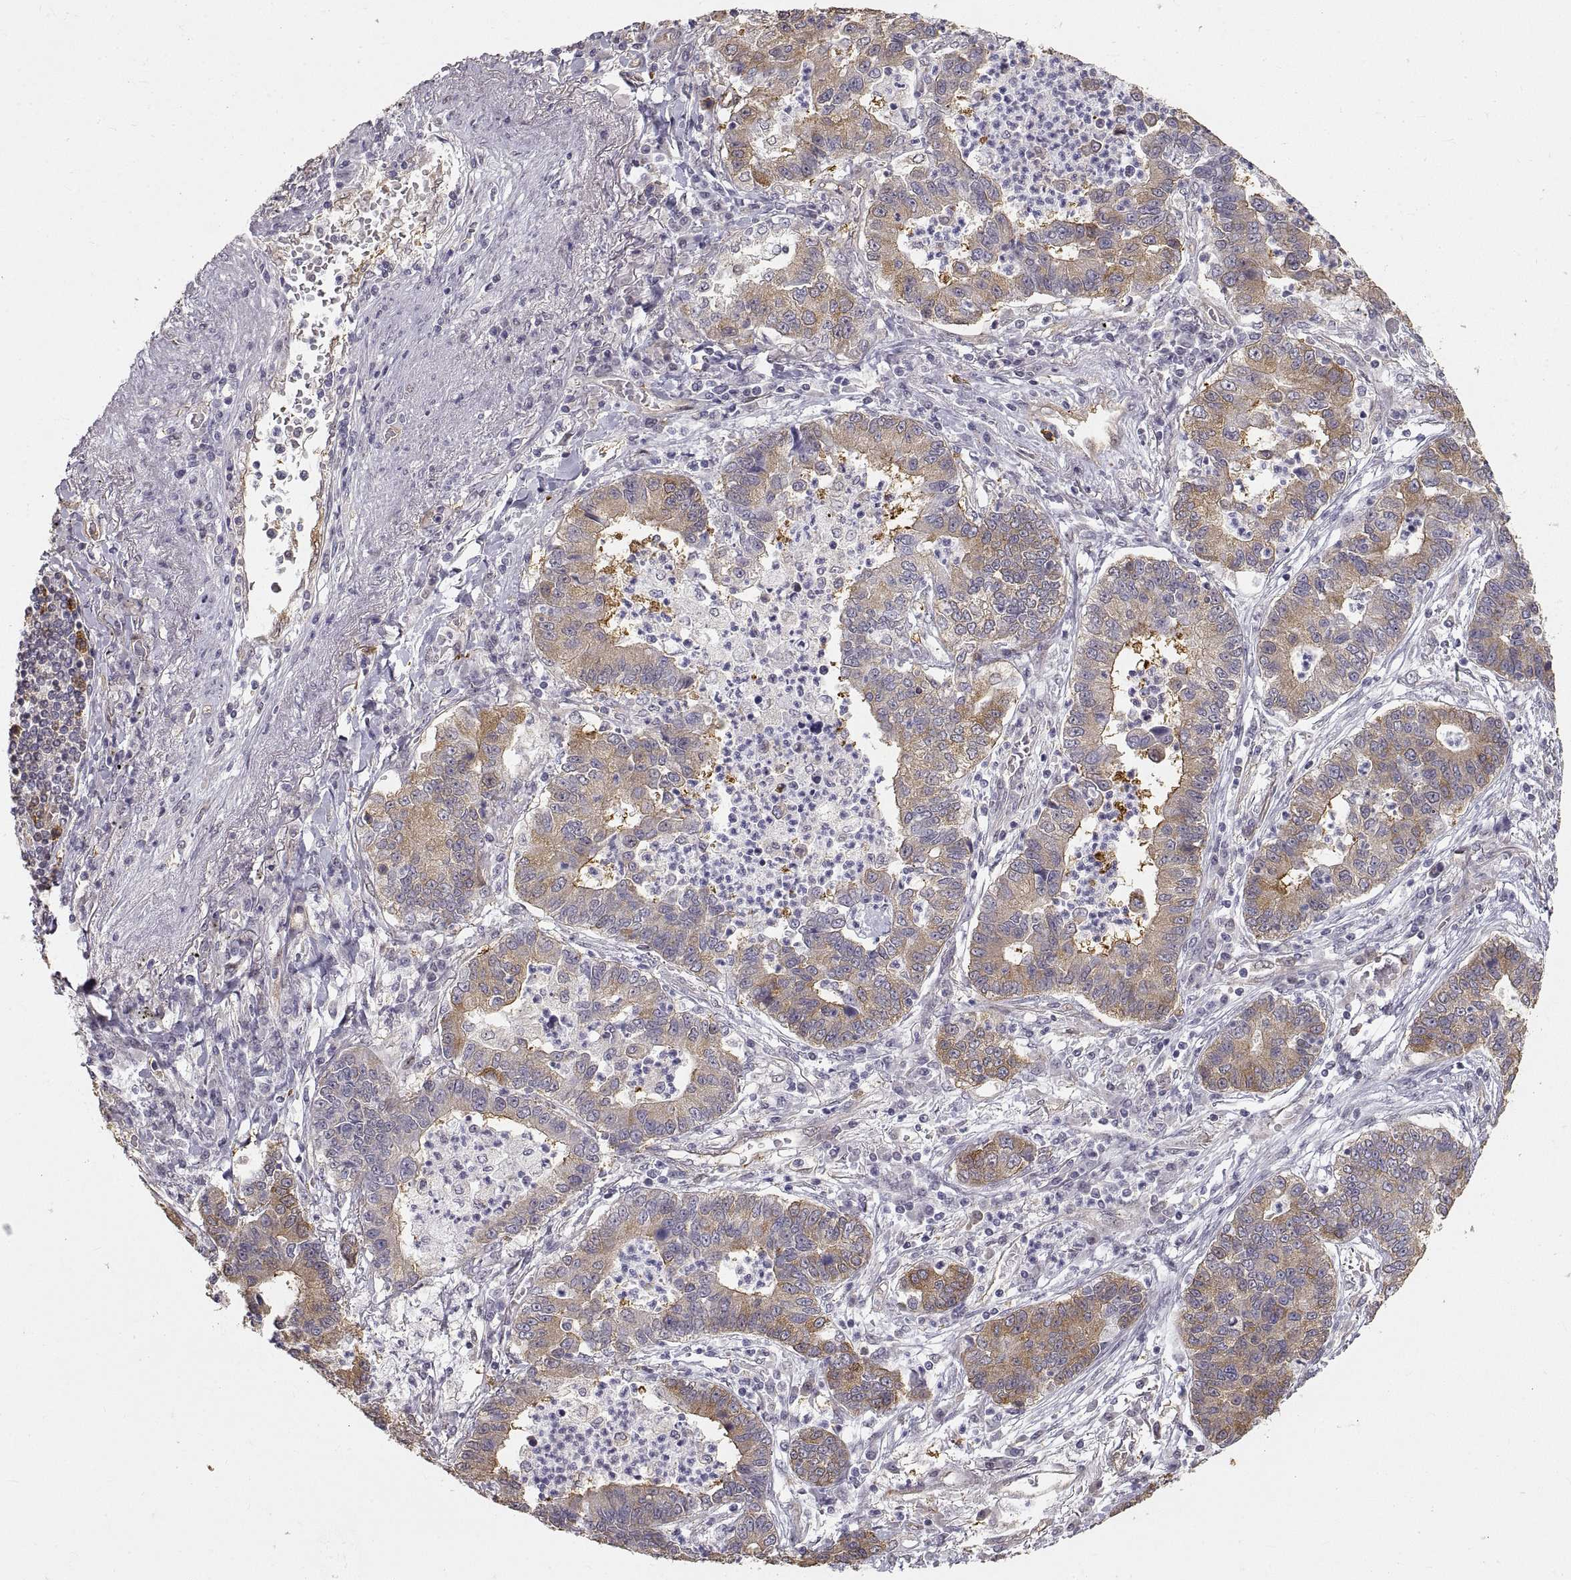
{"staining": {"intensity": "moderate", "quantity": "<25%", "location": "cytoplasmic/membranous"}, "tissue": "lung cancer", "cell_type": "Tumor cells", "image_type": "cancer", "snomed": [{"axis": "morphology", "description": "Adenocarcinoma, NOS"}, {"axis": "topography", "description": "Lung"}], "caption": "This micrograph reveals immunohistochemistry staining of lung cancer, with low moderate cytoplasmic/membranous positivity in about <25% of tumor cells.", "gene": "HSP90AB1", "patient": {"sex": "female", "age": 57}}